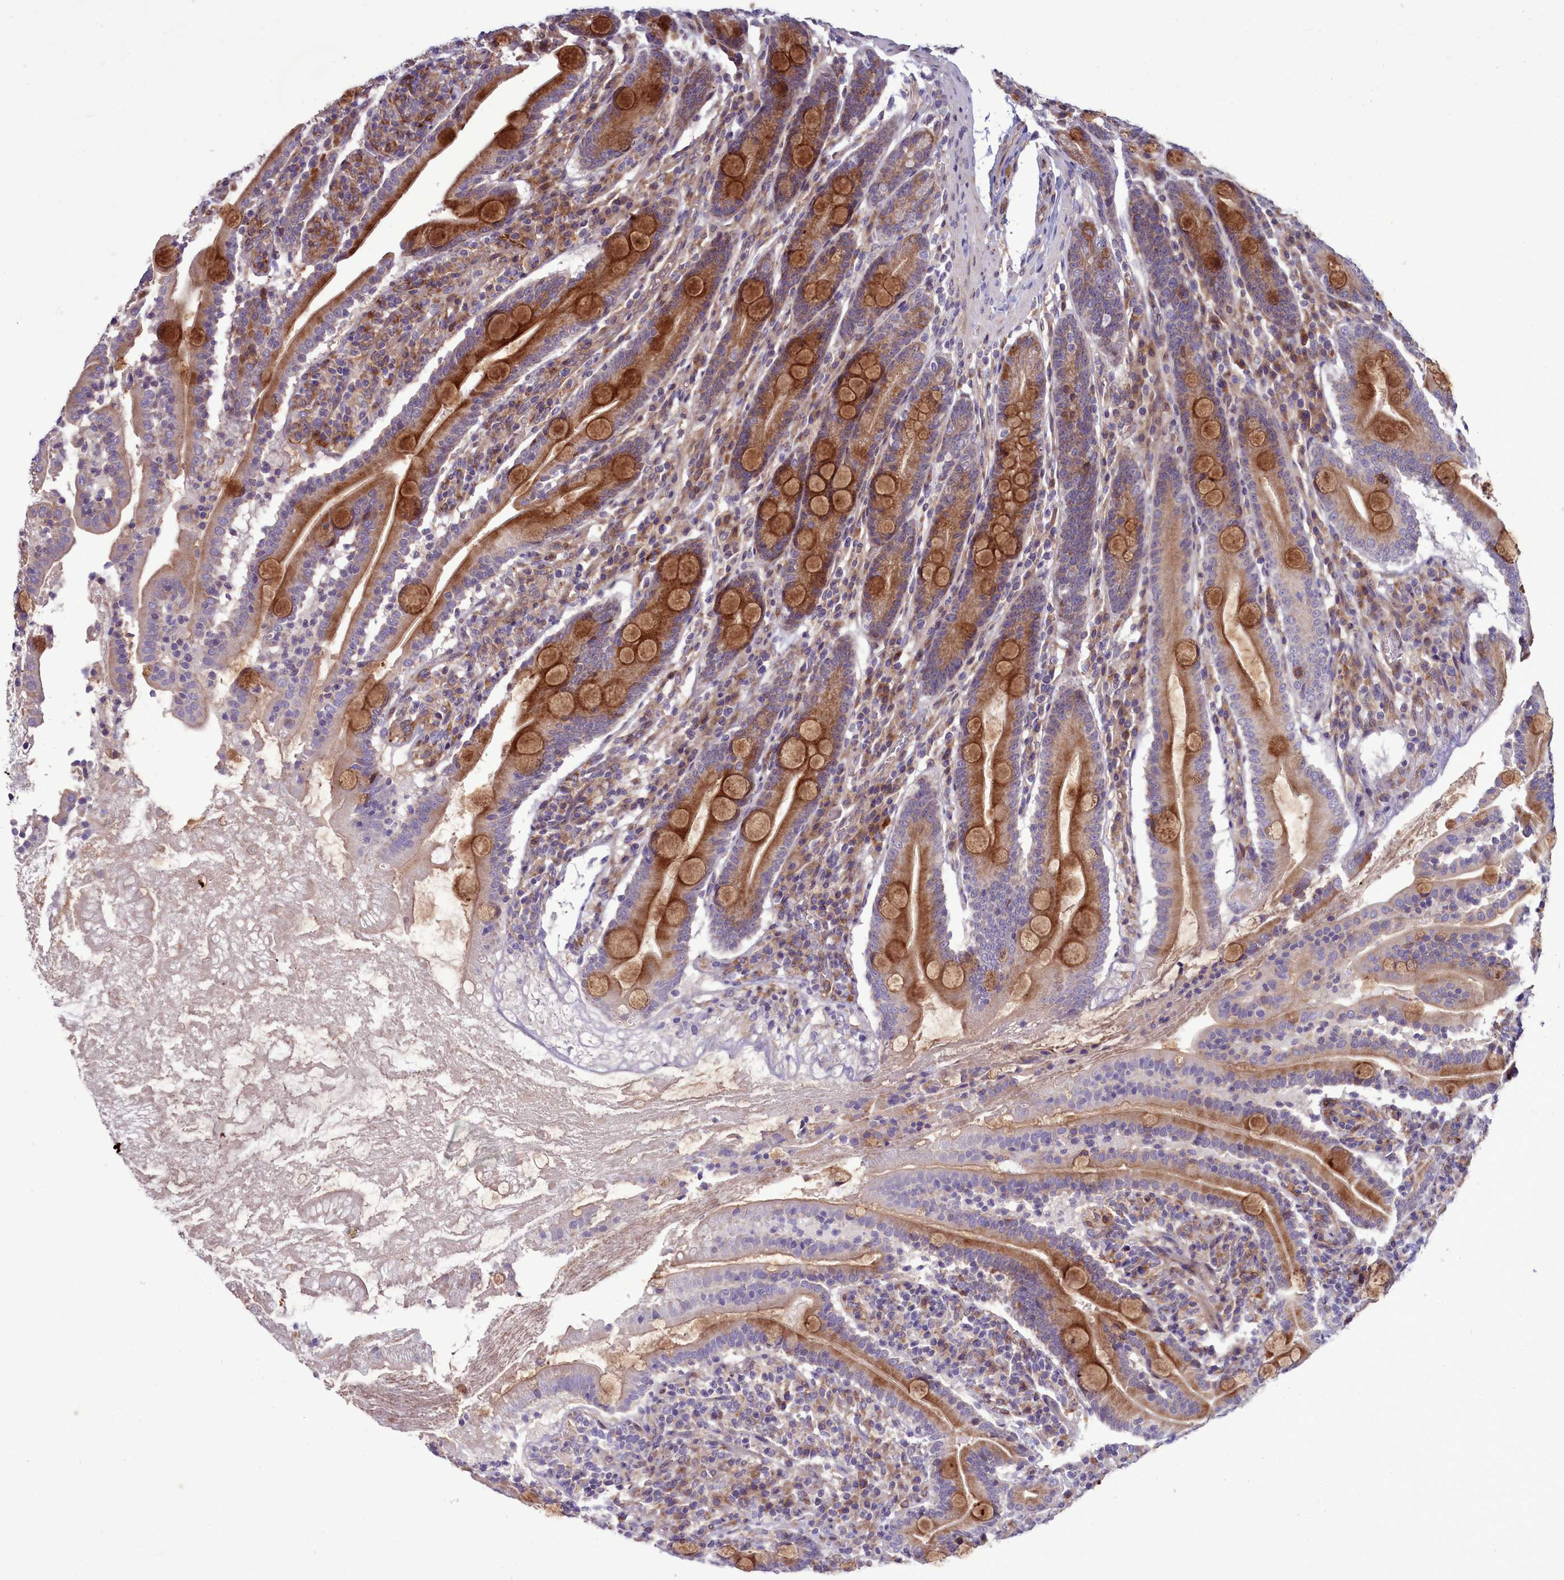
{"staining": {"intensity": "strong", "quantity": "25%-75%", "location": "cytoplasmic/membranous"}, "tissue": "duodenum", "cell_type": "Glandular cells", "image_type": "normal", "snomed": [{"axis": "morphology", "description": "Normal tissue, NOS"}, {"axis": "topography", "description": "Duodenum"}], "caption": "Immunohistochemistry (IHC) of unremarkable human duodenum exhibits high levels of strong cytoplasmic/membranous expression in approximately 25%-75% of glandular cells. The protein is shown in brown color, while the nuclei are stained blue.", "gene": "RAPGEF4", "patient": {"sex": "male", "age": 35}}